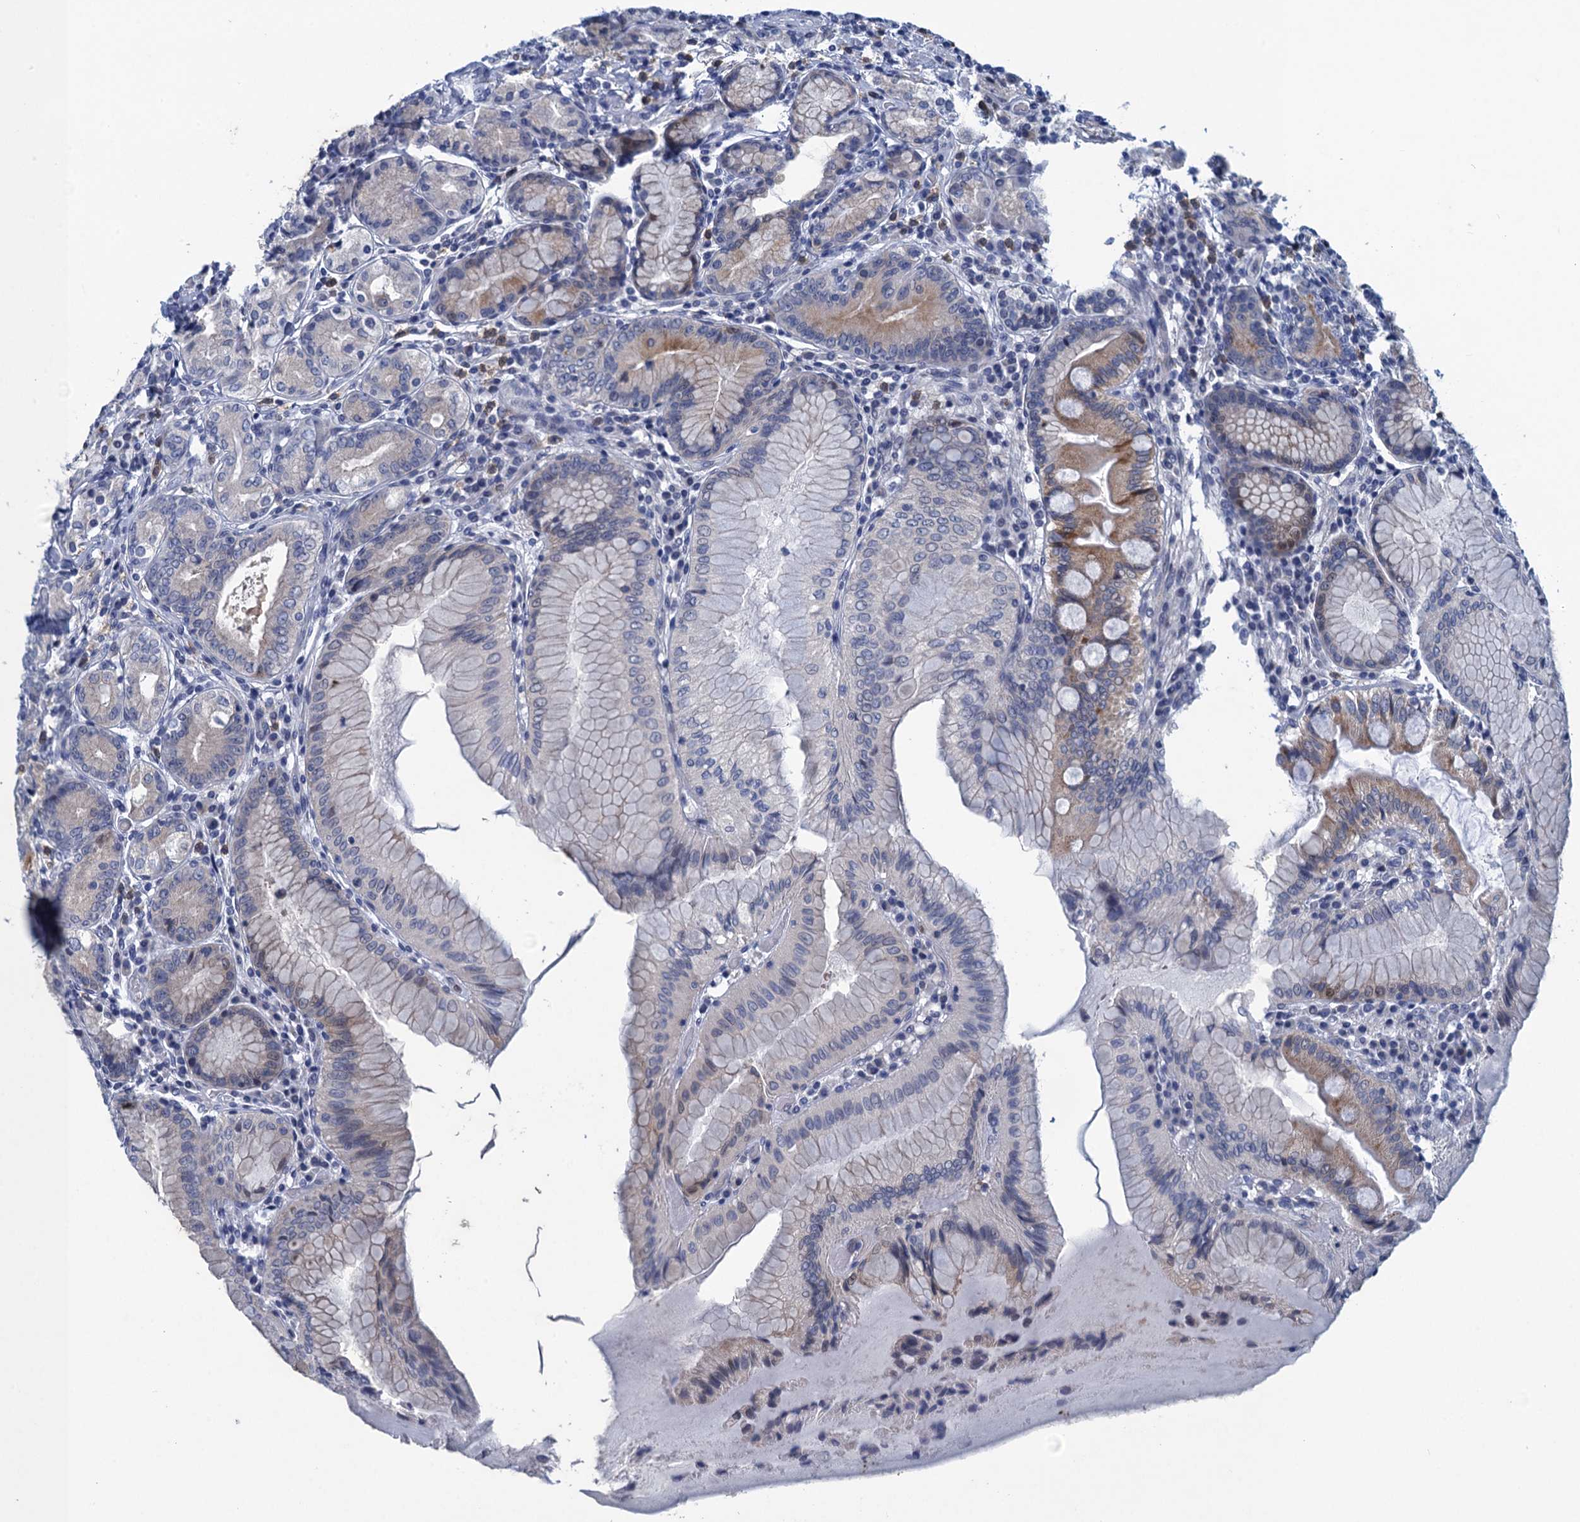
{"staining": {"intensity": "weak", "quantity": "25%-75%", "location": "cytoplasmic/membranous"}, "tissue": "stomach", "cell_type": "Glandular cells", "image_type": "normal", "snomed": [{"axis": "morphology", "description": "Normal tissue, NOS"}, {"axis": "topography", "description": "Stomach, upper"}, {"axis": "topography", "description": "Stomach, lower"}], "caption": "Unremarkable stomach was stained to show a protein in brown. There is low levels of weak cytoplasmic/membranous positivity in about 25%-75% of glandular cells.", "gene": "SCEL", "patient": {"sex": "female", "age": 76}}